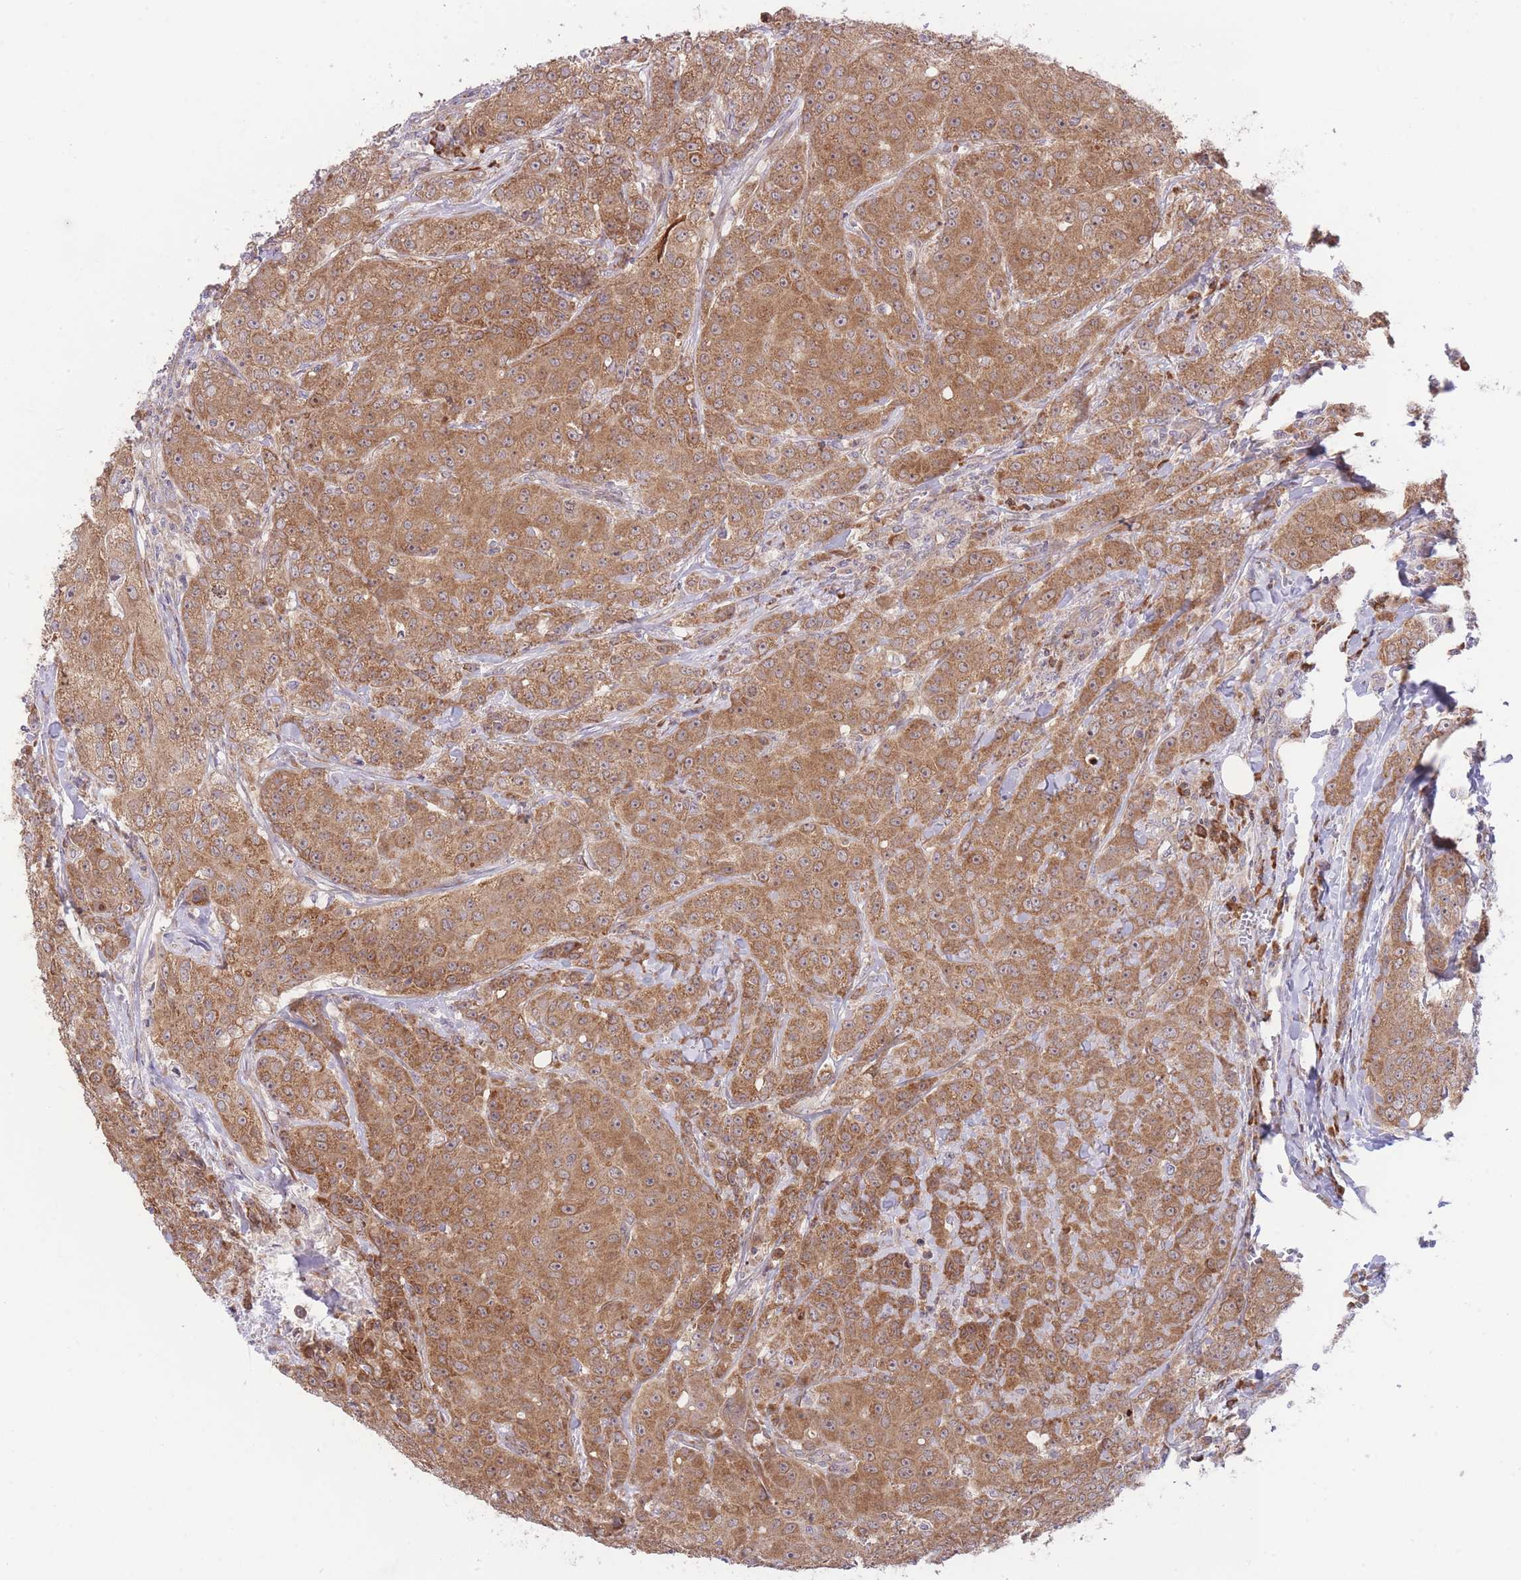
{"staining": {"intensity": "moderate", "quantity": ">75%", "location": "cytoplasmic/membranous"}, "tissue": "breast cancer", "cell_type": "Tumor cells", "image_type": "cancer", "snomed": [{"axis": "morphology", "description": "Duct carcinoma"}, {"axis": "topography", "description": "Breast"}], "caption": "Immunohistochemistry (IHC) histopathology image of neoplastic tissue: human breast invasive ductal carcinoma stained using IHC shows medium levels of moderate protein expression localized specifically in the cytoplasmic/membranous of tumor cells, appearing as a cytoplasmic/membranous brown color.", "gene": "BOLA2B", "patient": {"sex": "female", "age": 43}}